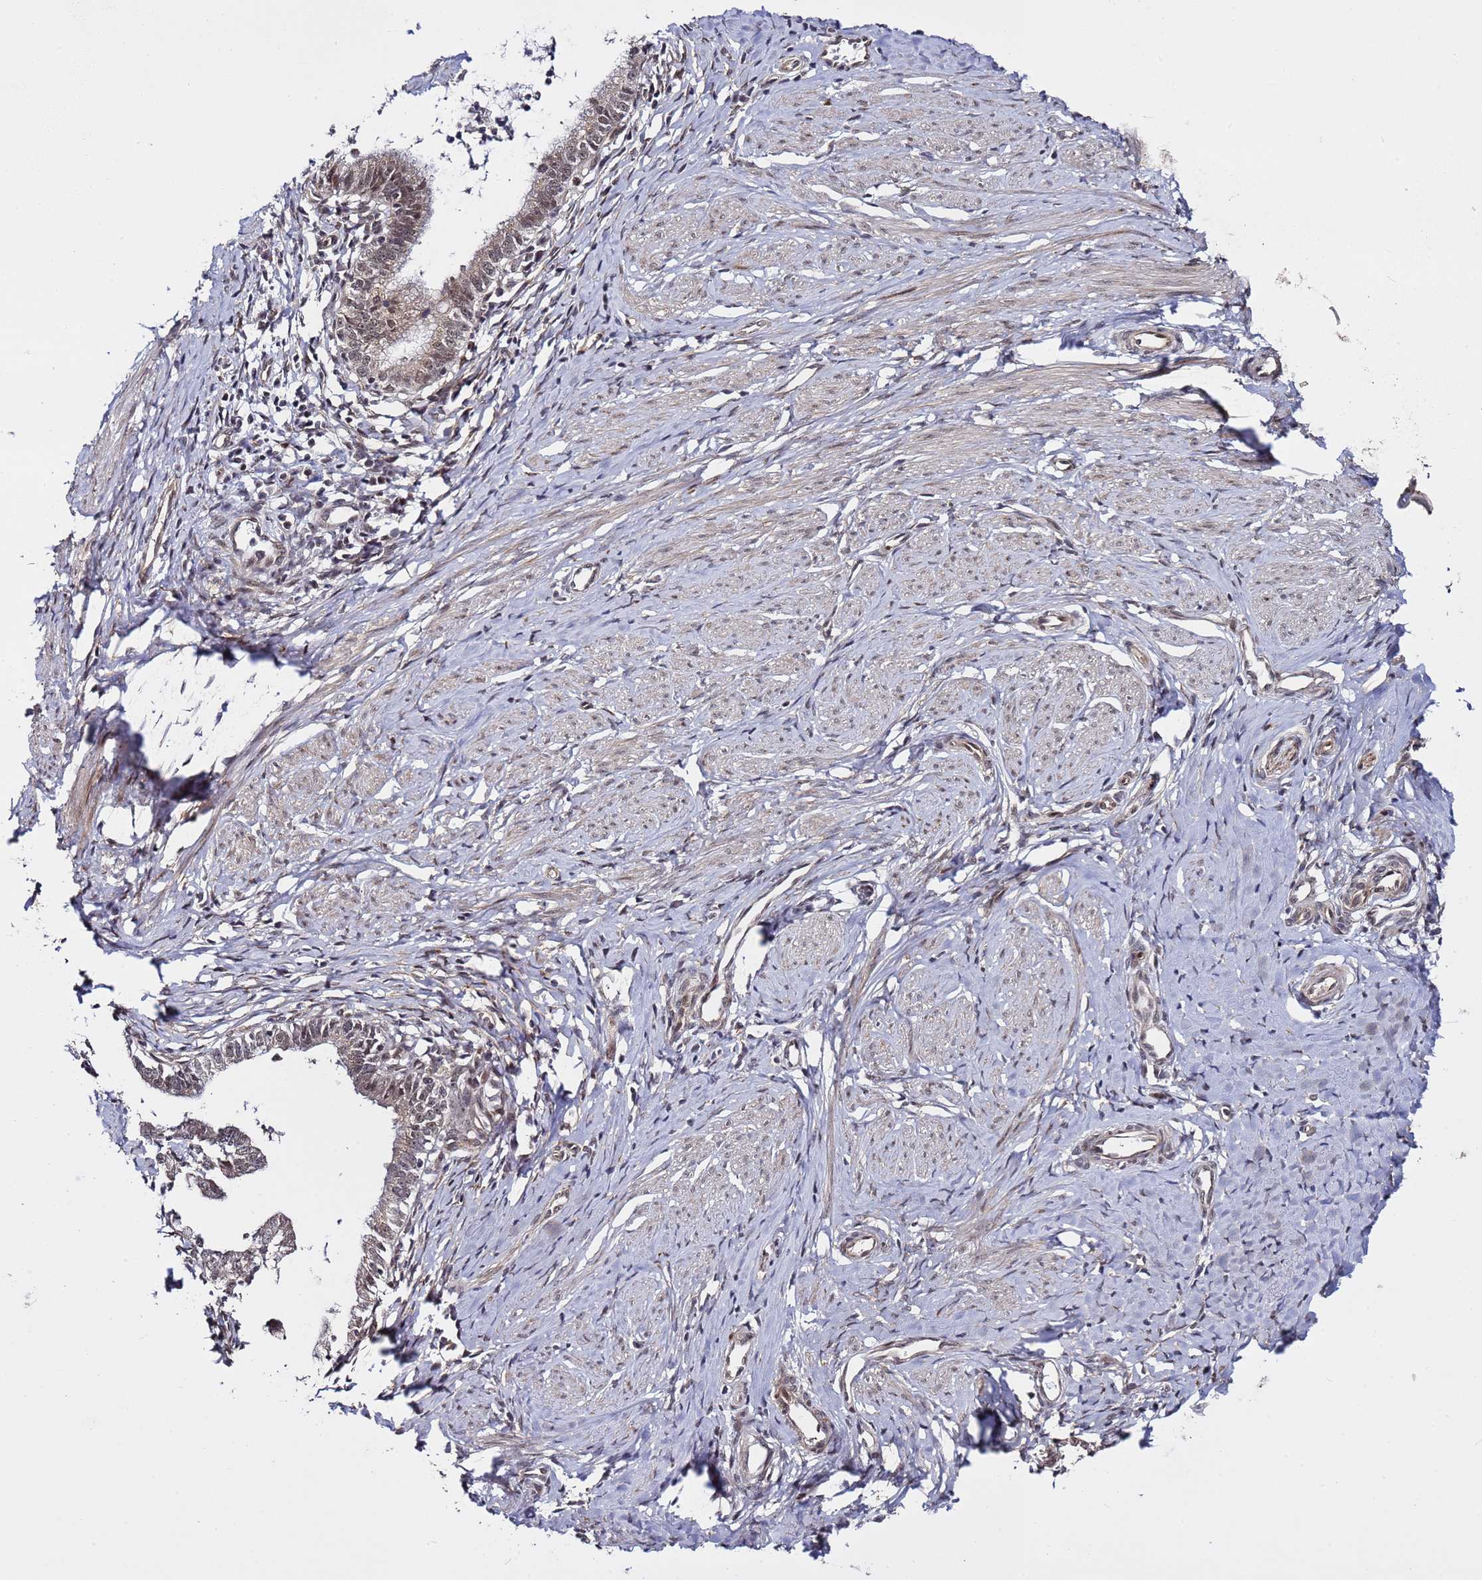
{"staining": {"intensity": "weak", "quantity": ">75%", "location": "cytoplasmic/membranous,nuclear"}, "tissue": "cervical cancer", "cell_type": "Tumor cells", "image_type": "cancer", "snomed": [{"axis": "morphology", "description": "Adenocarcinoma, NOS"}, {"axis": "topography", "description": "Cervix"}], "caption": "Immunohistochemistry staining of adenocarcinoma (cervical), which displays low levels of weak cytoplasmic/membranous and nuclear staining in about >75% of tumor cells indicating weak cytoplasmic/membranous and nuclear protein positivity. The staining was performed using DAB (3,3'-diaminobenzidine) (brown) for protein detection and nuclei were counterstained in hematoxylin (blue).", "gene": "POLR2D", "patient": {"sex": "female", "age": 36}}